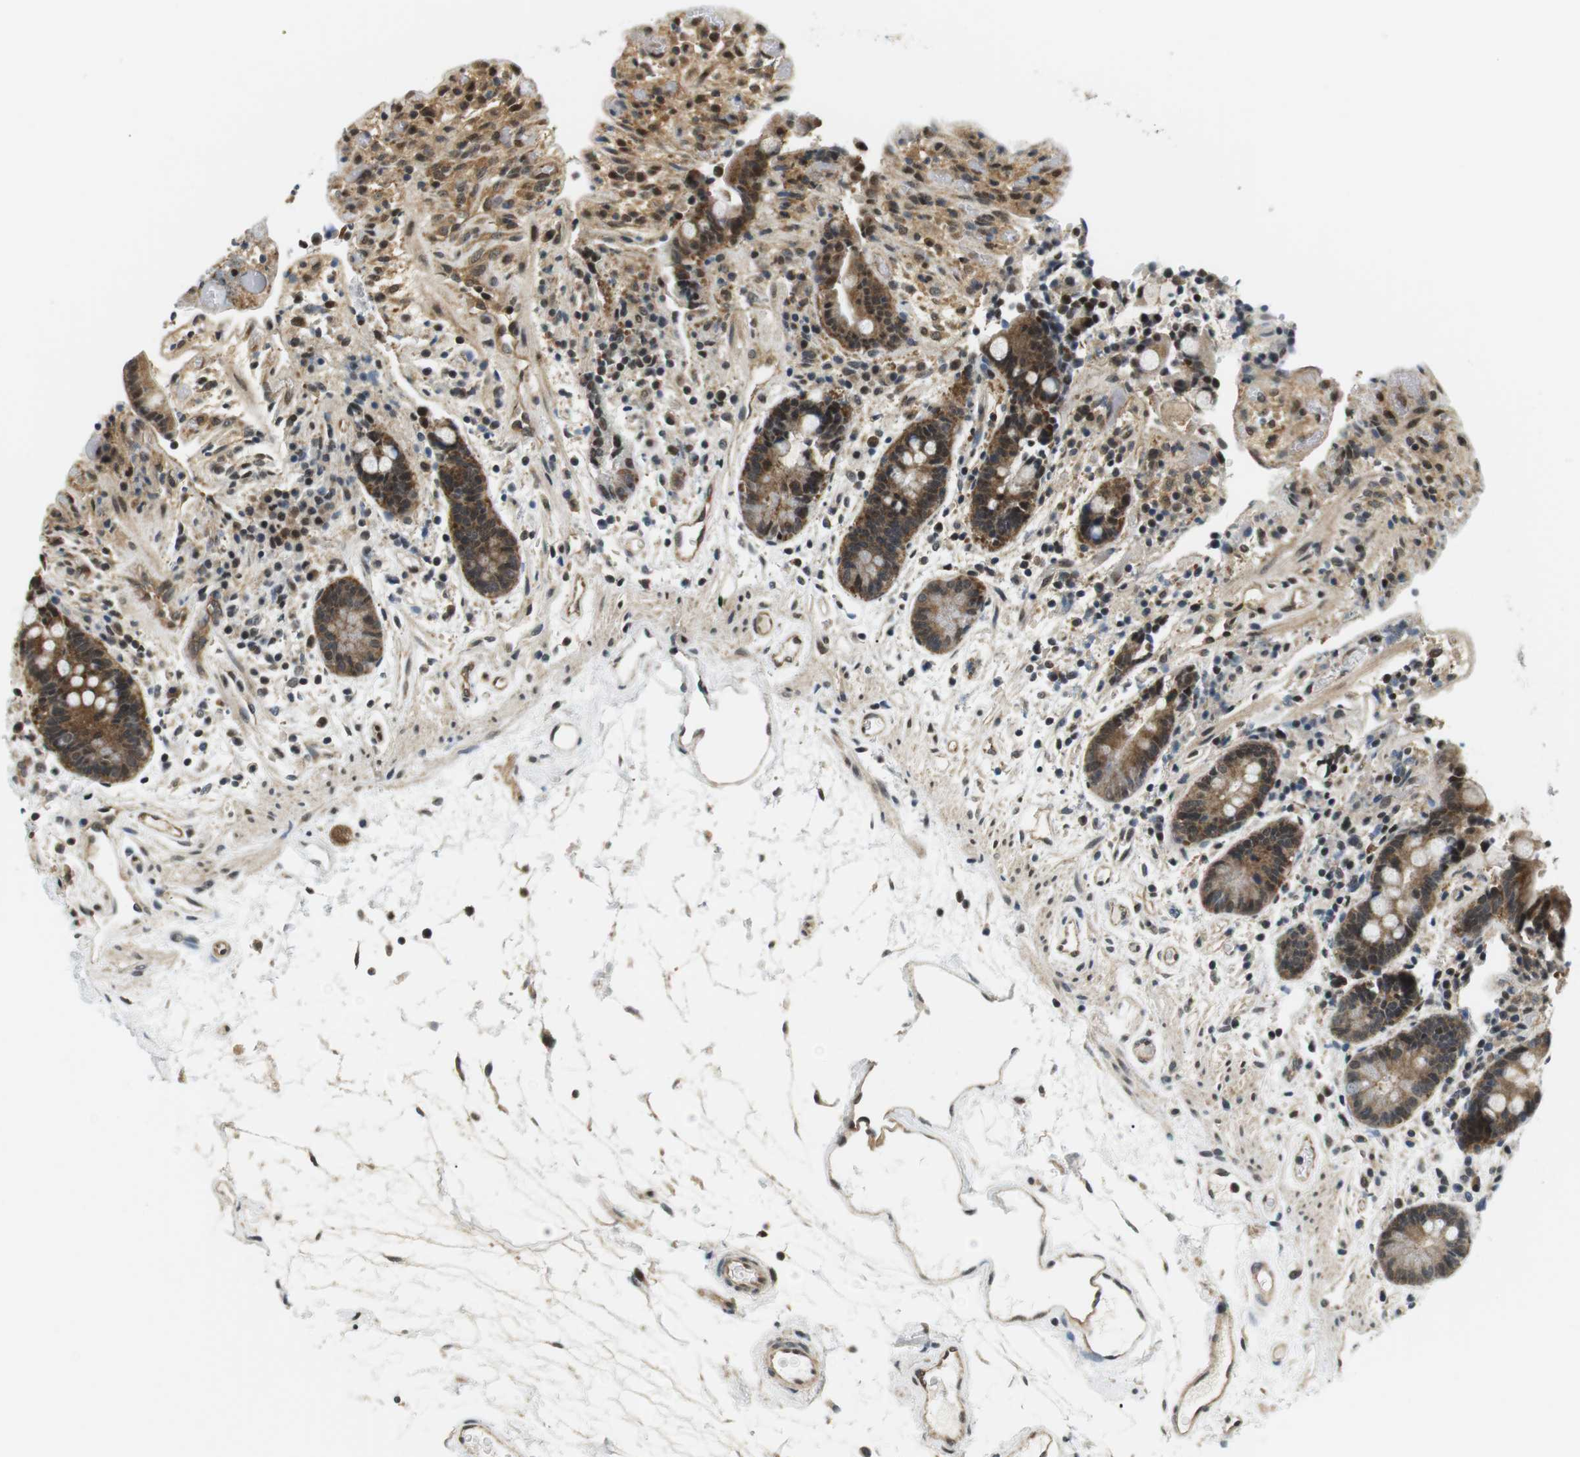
{"staining": {"intensity": "moderate", "quantity": ">75%", "location": "cytoplasmic/membranous,nuclear"}, "tissue": "colon", "cell_type": "Endothelial cells", "image_type": "normal", "snomed": [{"axis": "morphology", "description": "Normal tissue, NOS"}, {"axis": "topography", "description": "Colon"}], "caption": "About >75% of endothelial cells in unremarkable human colon show moderate cytoplasmic/membranous,nuclear protein expression as visualized by brown immunohistochemical staining.", "gene": "CSNK2B", "patient": {"sex": "male", "age": 73}}